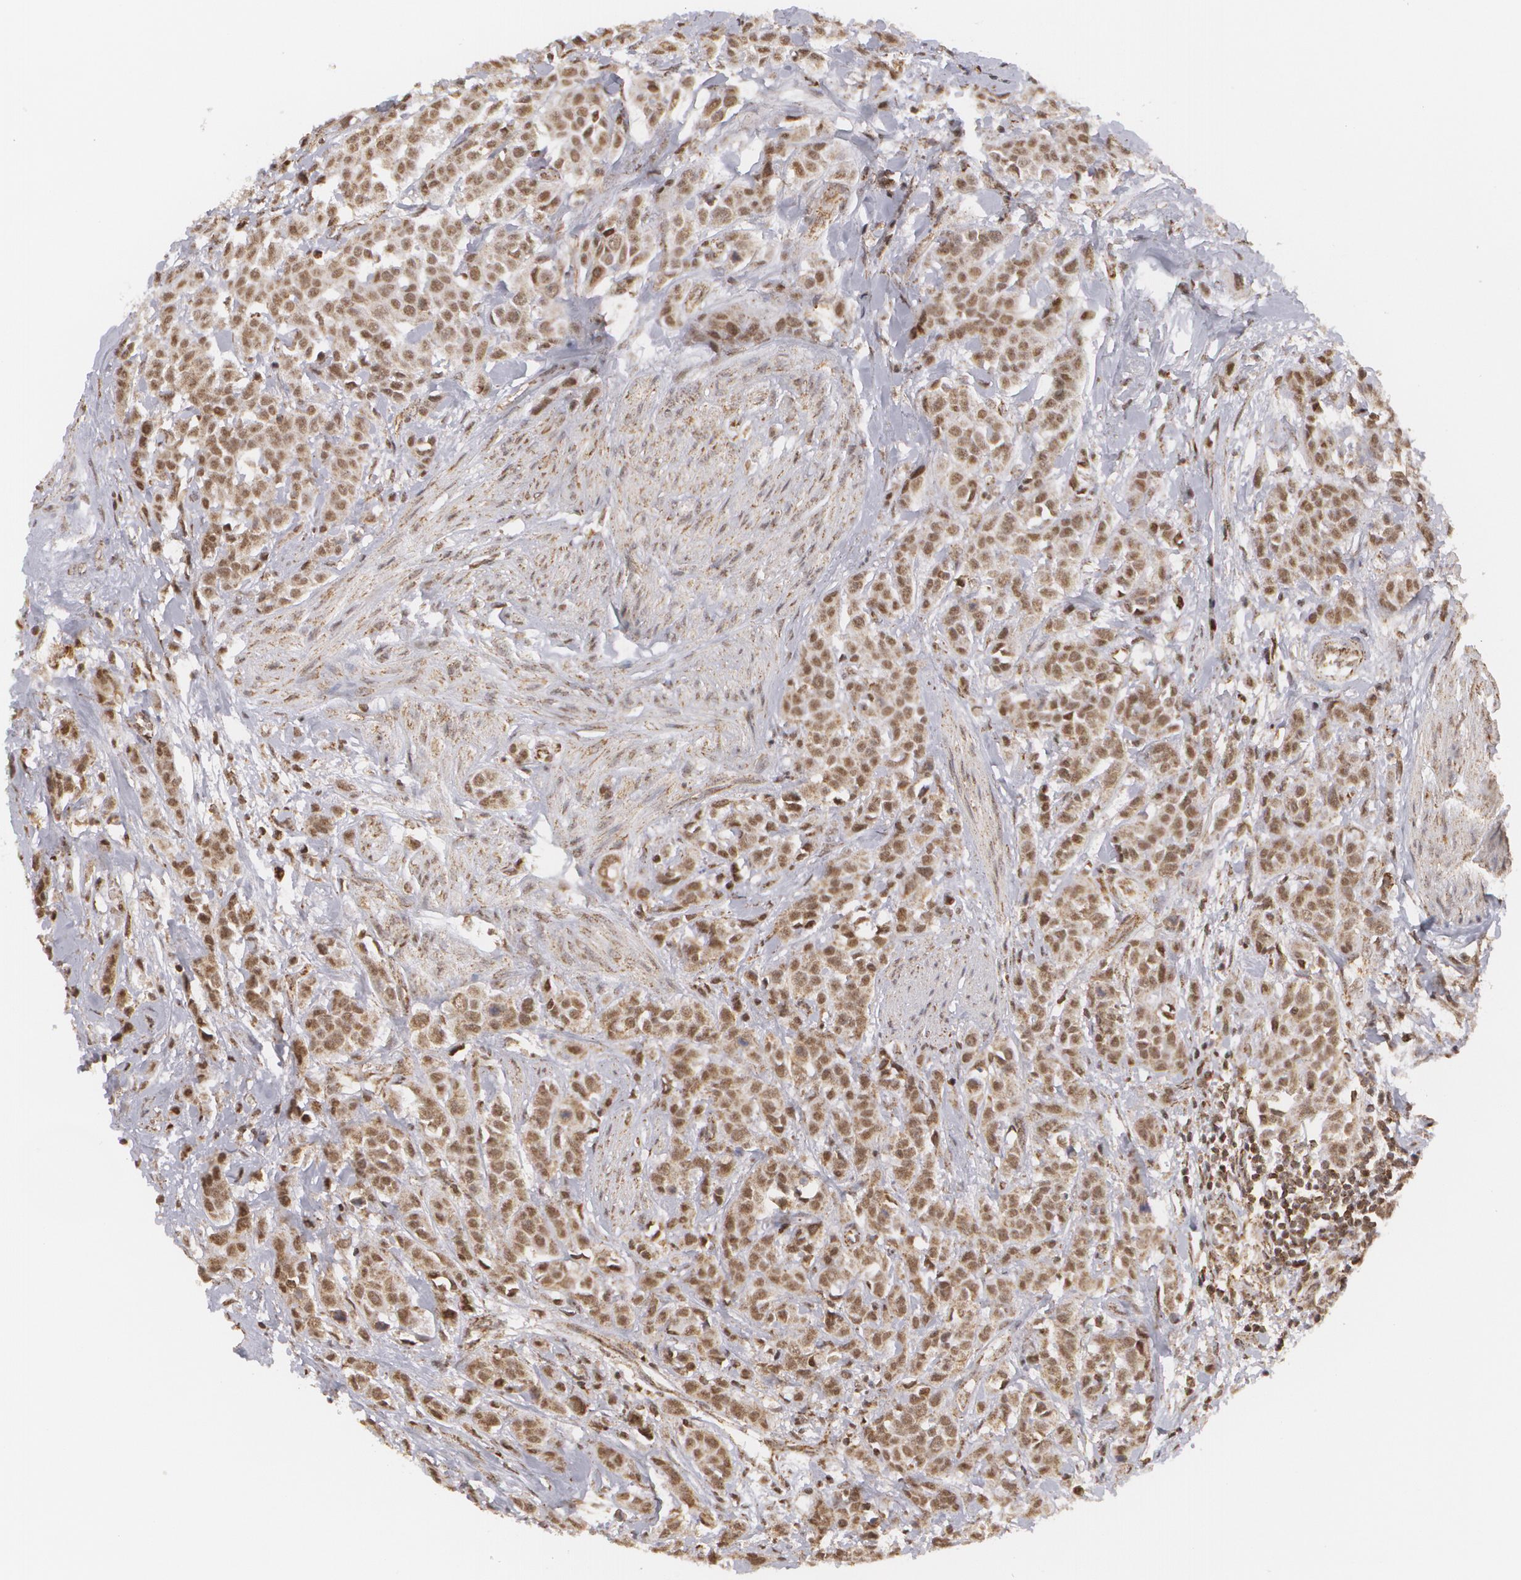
{"staining": {"intensity": "moderate", "quantity": ">75%", "location": "nuclear"}, "tissue": "urothelial cancer", "cell_type": "Tumor cells", "image_type": "cancer", "snomed": [{"axis": "morphology", "description": "Urothelial carcinoma, High grade"}, {"axis": "topography", "description": "Urinary bladder"}], "caption": "Human urothelial cancer stained for a protein (brown) exhibits moderate nuclear positive expression in approximately >75% of tumor cells.", "gene": "MXD1", "patient": {"sex": "male", "age": 56}}